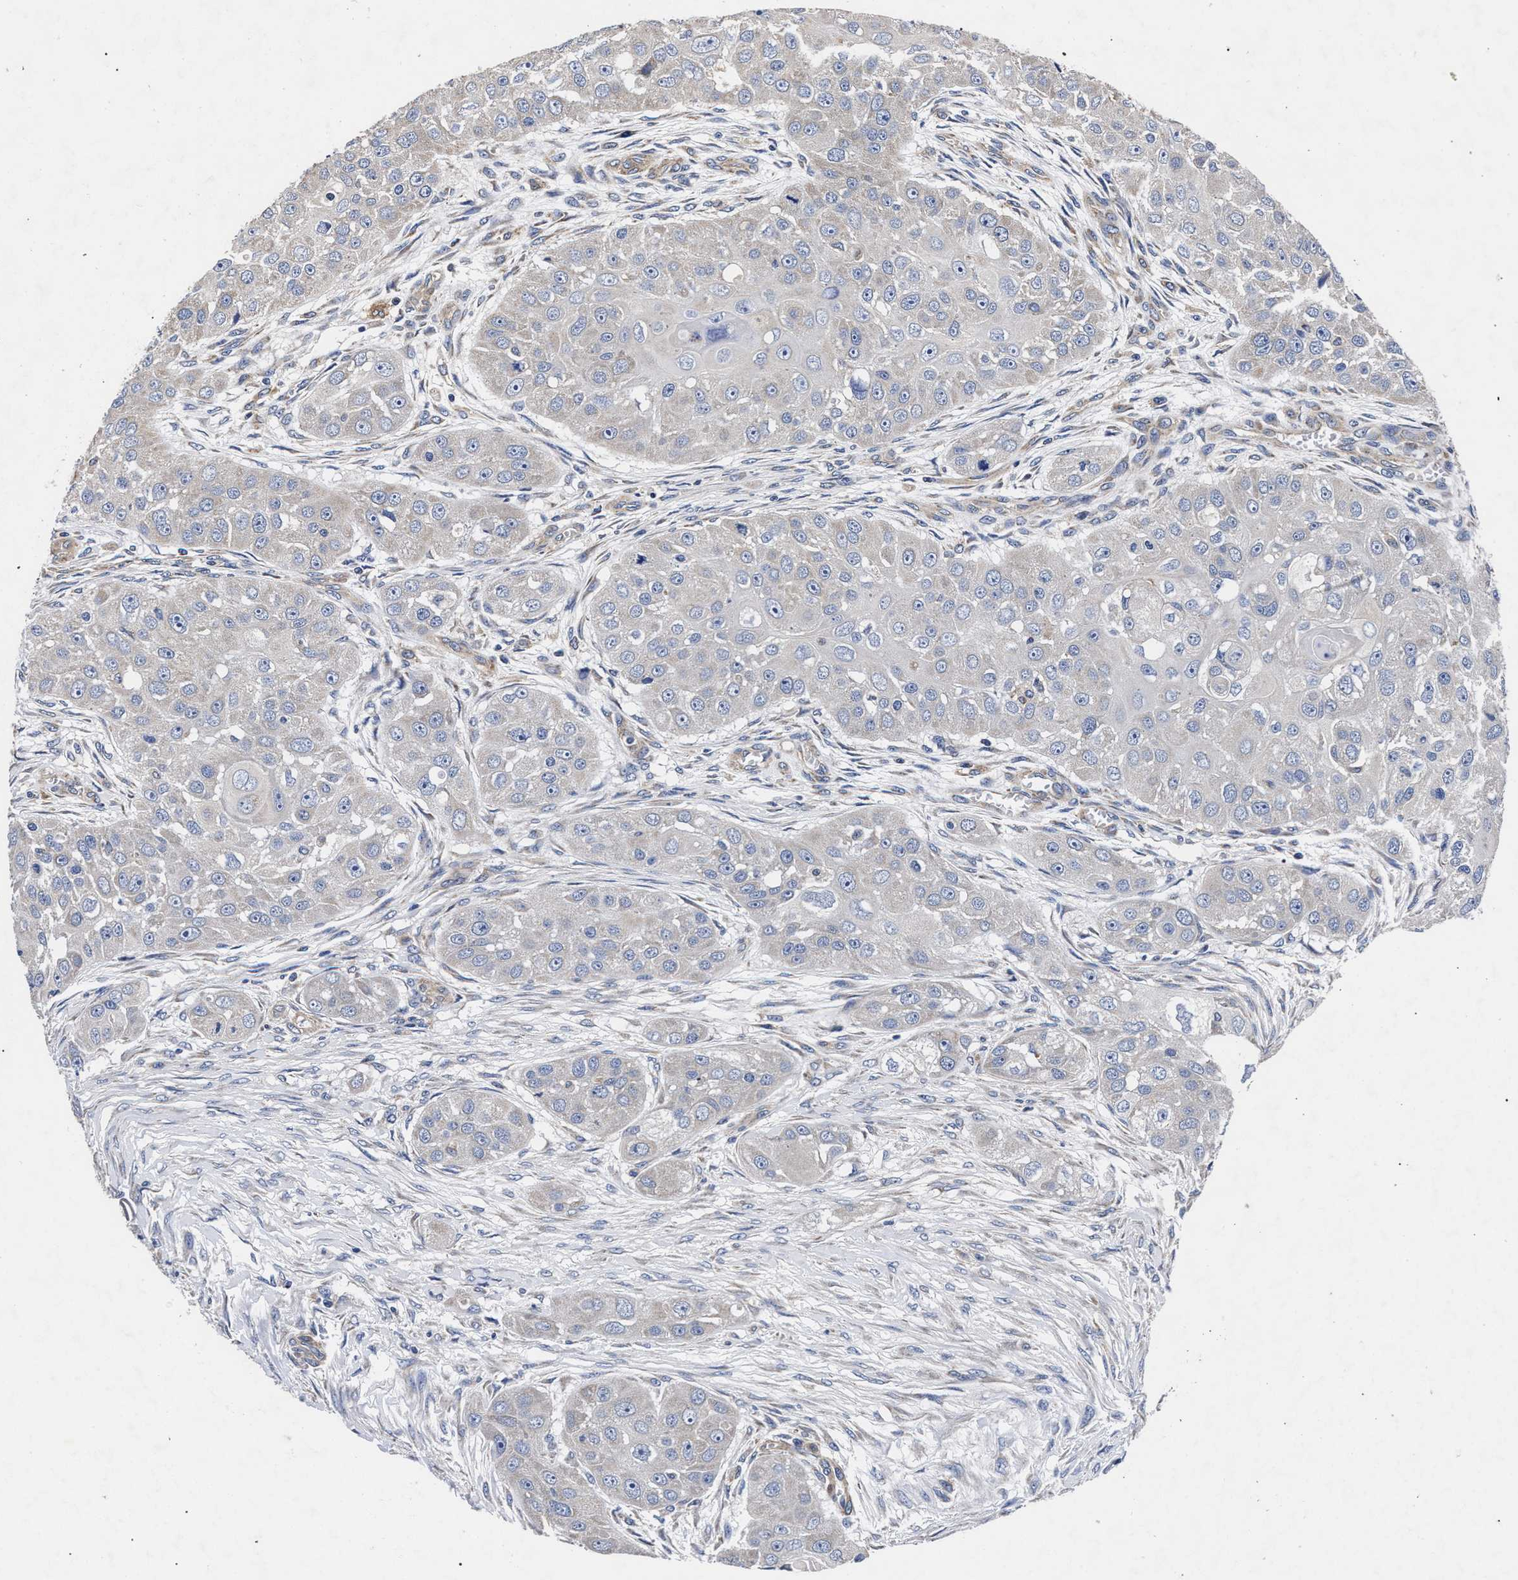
{"staining": {"intensity": "negative", "quantity": "none", "location": "none"}, "tissue": "head and neck cancer", "cell_type": "Tumor cells", "image_type": "cancer", "snomed": [{"axis": "morphology", "description": "Normal tissue, NOS"}, {"axis": "morphology", "description": "Squamous cell carcinoma, NOS"}, {"axis": "topography", "description": "Skeletal muscle"}, {"axis": "topography", "description": "Head-Neck"}], "caption": "High magnification brightfield microscopy of head and neck cancer (squamous cell carcinoma) stained with DAB (3,3'-diaminobenzidine) (brown) and counterstained with hematoxylin (blue): tumor cells show no significant positivity.", "gene": "CFAP95", "patient": {"sex": "male", "age": 51}}